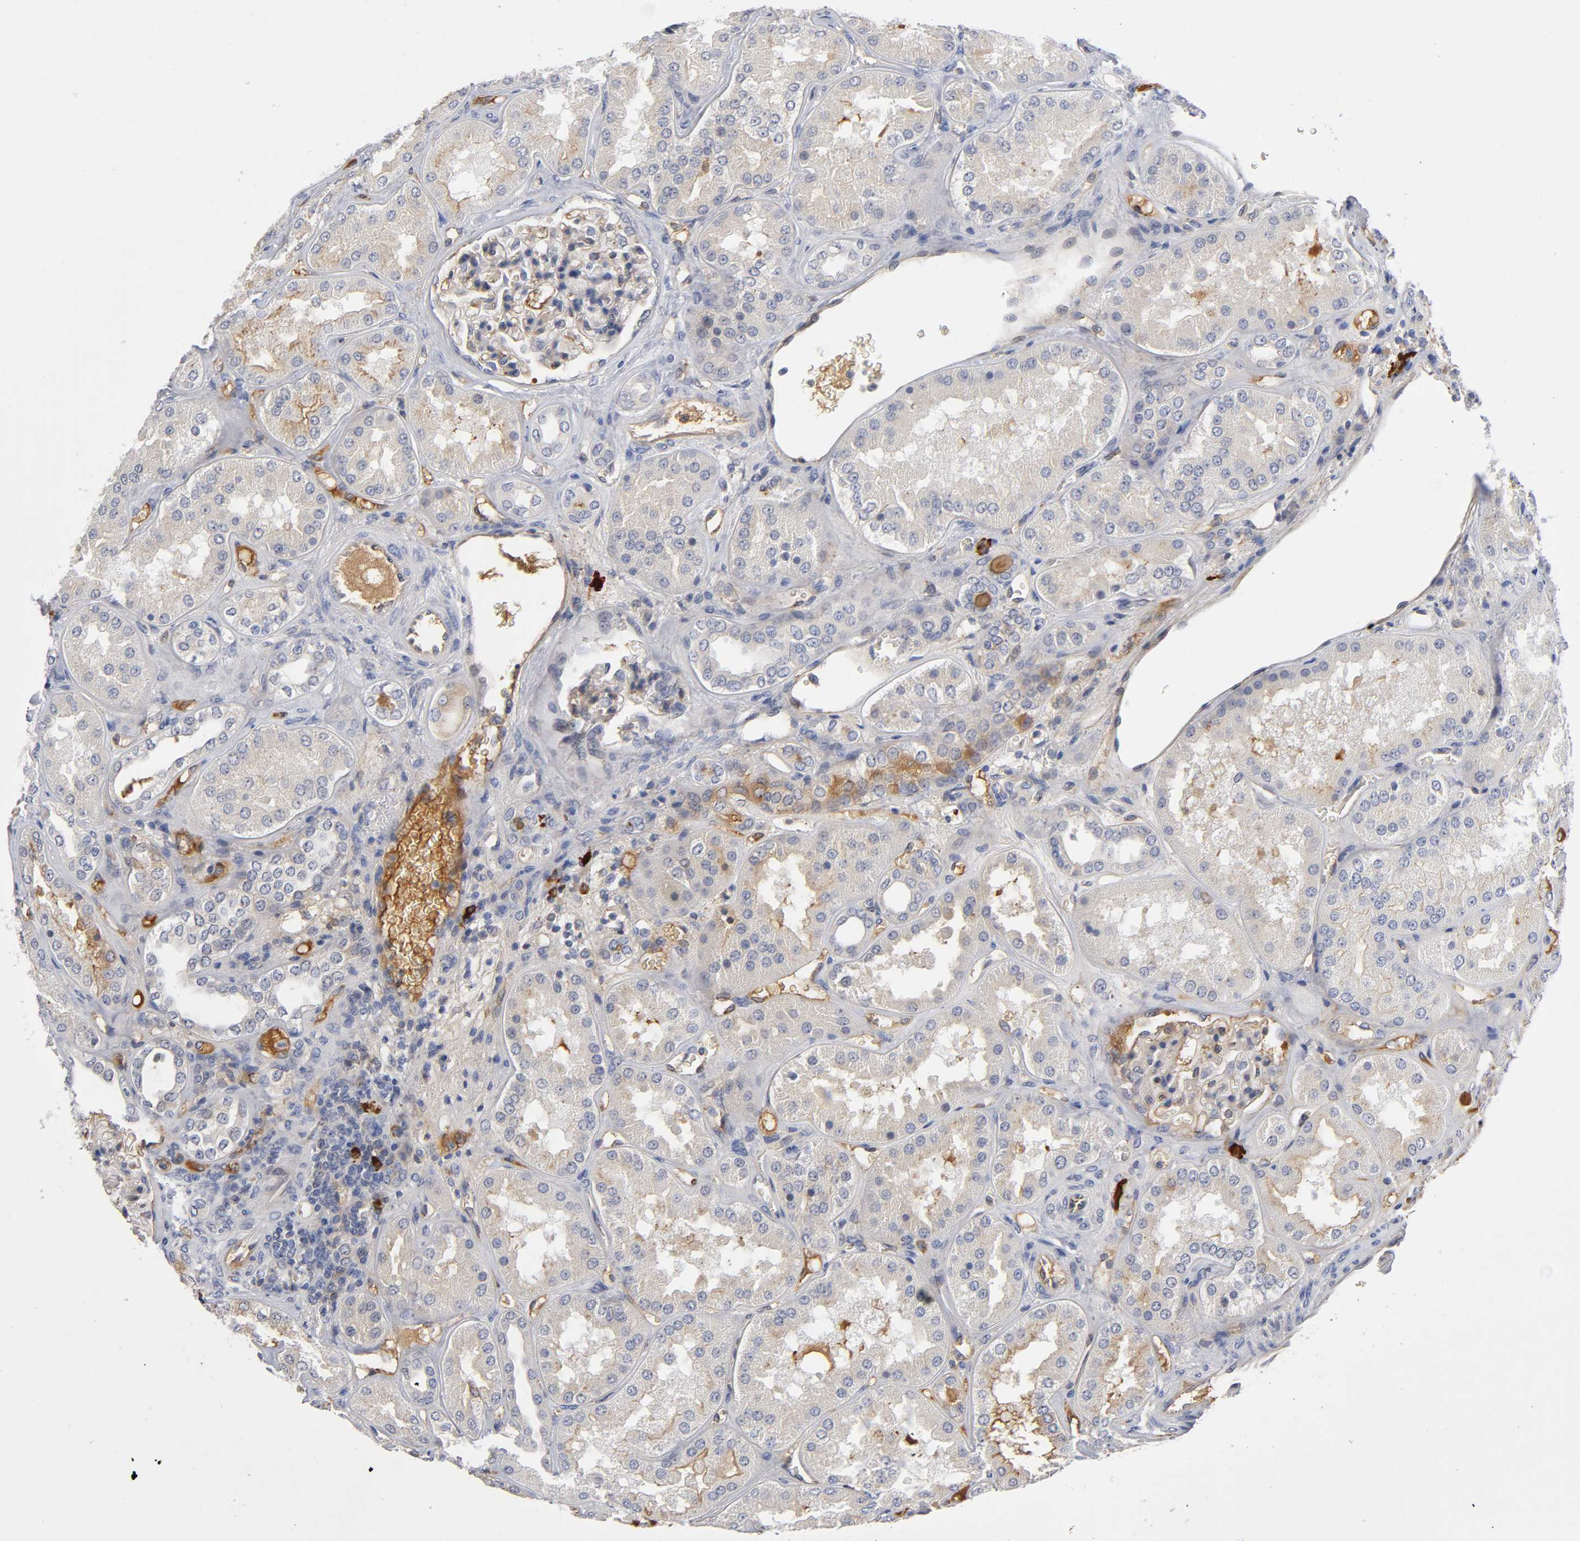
{"staining": {"intensity": "moderate", "quantity": "25%-75%", "location": "cytoplasmic/membranous"}, "tissue": "kidney", "cell_type": "Cells in glomeruli", "image_type": "normal", "snomed": [{"axis": "morphology", "description": "Normal tissue, NOS"}, {"axis": "topography", "description": "Kidney"}], "caption": "A high-resolution micrograph shows immunohistochemistry staining of benign kidney, which exhibits moderate cytoplasmic/membranous expression in about 25%-75% of cells in glomeruli.", "gene": "NOVA1", "patient": {"sex": "female", "age": 56}}